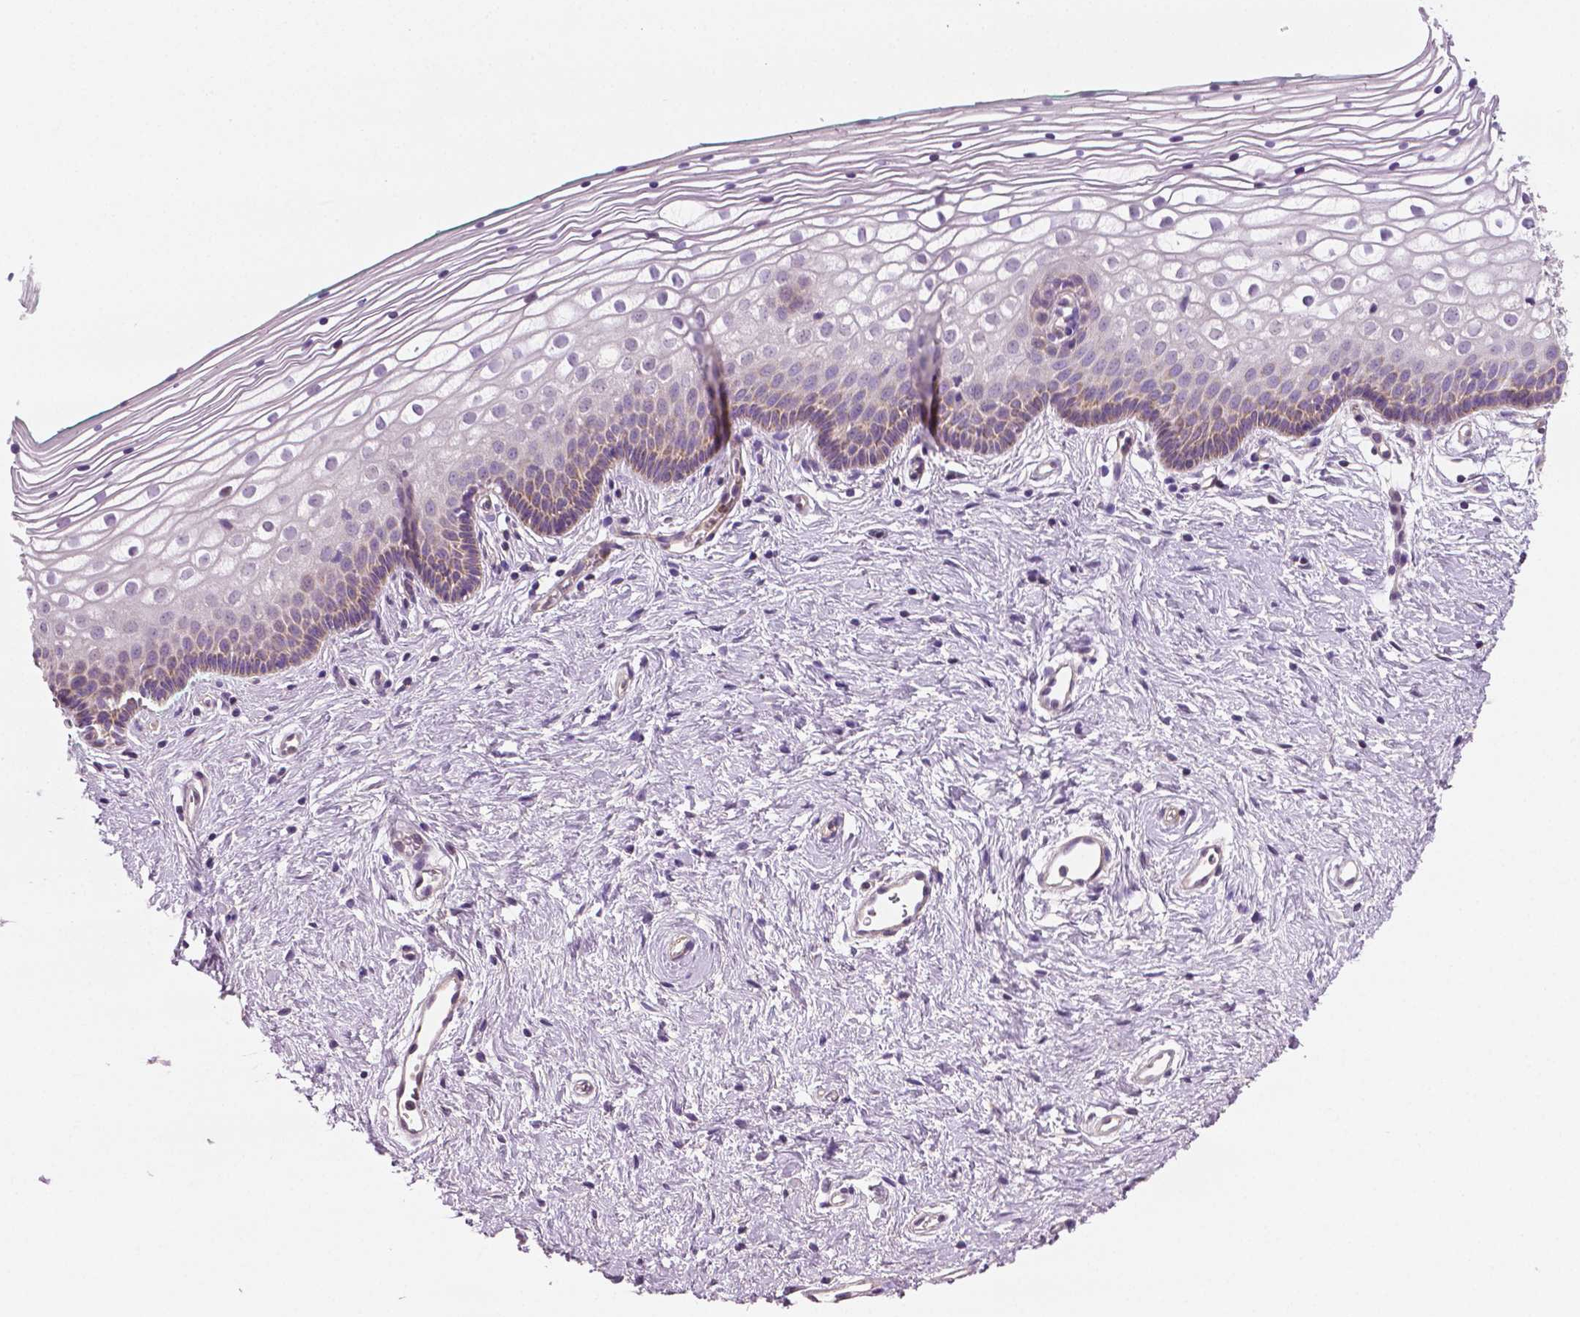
{"staining": {"intensity": "negative", "quantity": "none", "location": "none"}, "tissue": "vagina", "cell_type": "Squamous epithelial cells", "image_type": "normal", "snomed": [{"axis": "morphology", "description": "Normal tissue, NOS"}, {"axis": "topography", "description": "Vagina"}], "caption": "High power microscopy photomicrograph of an IHC micrograph of normal vagina, revealing no significant staining in squamous epithelial cells.", "gene": "PTX3", "patient": {"sex": "female", "age": 36}}